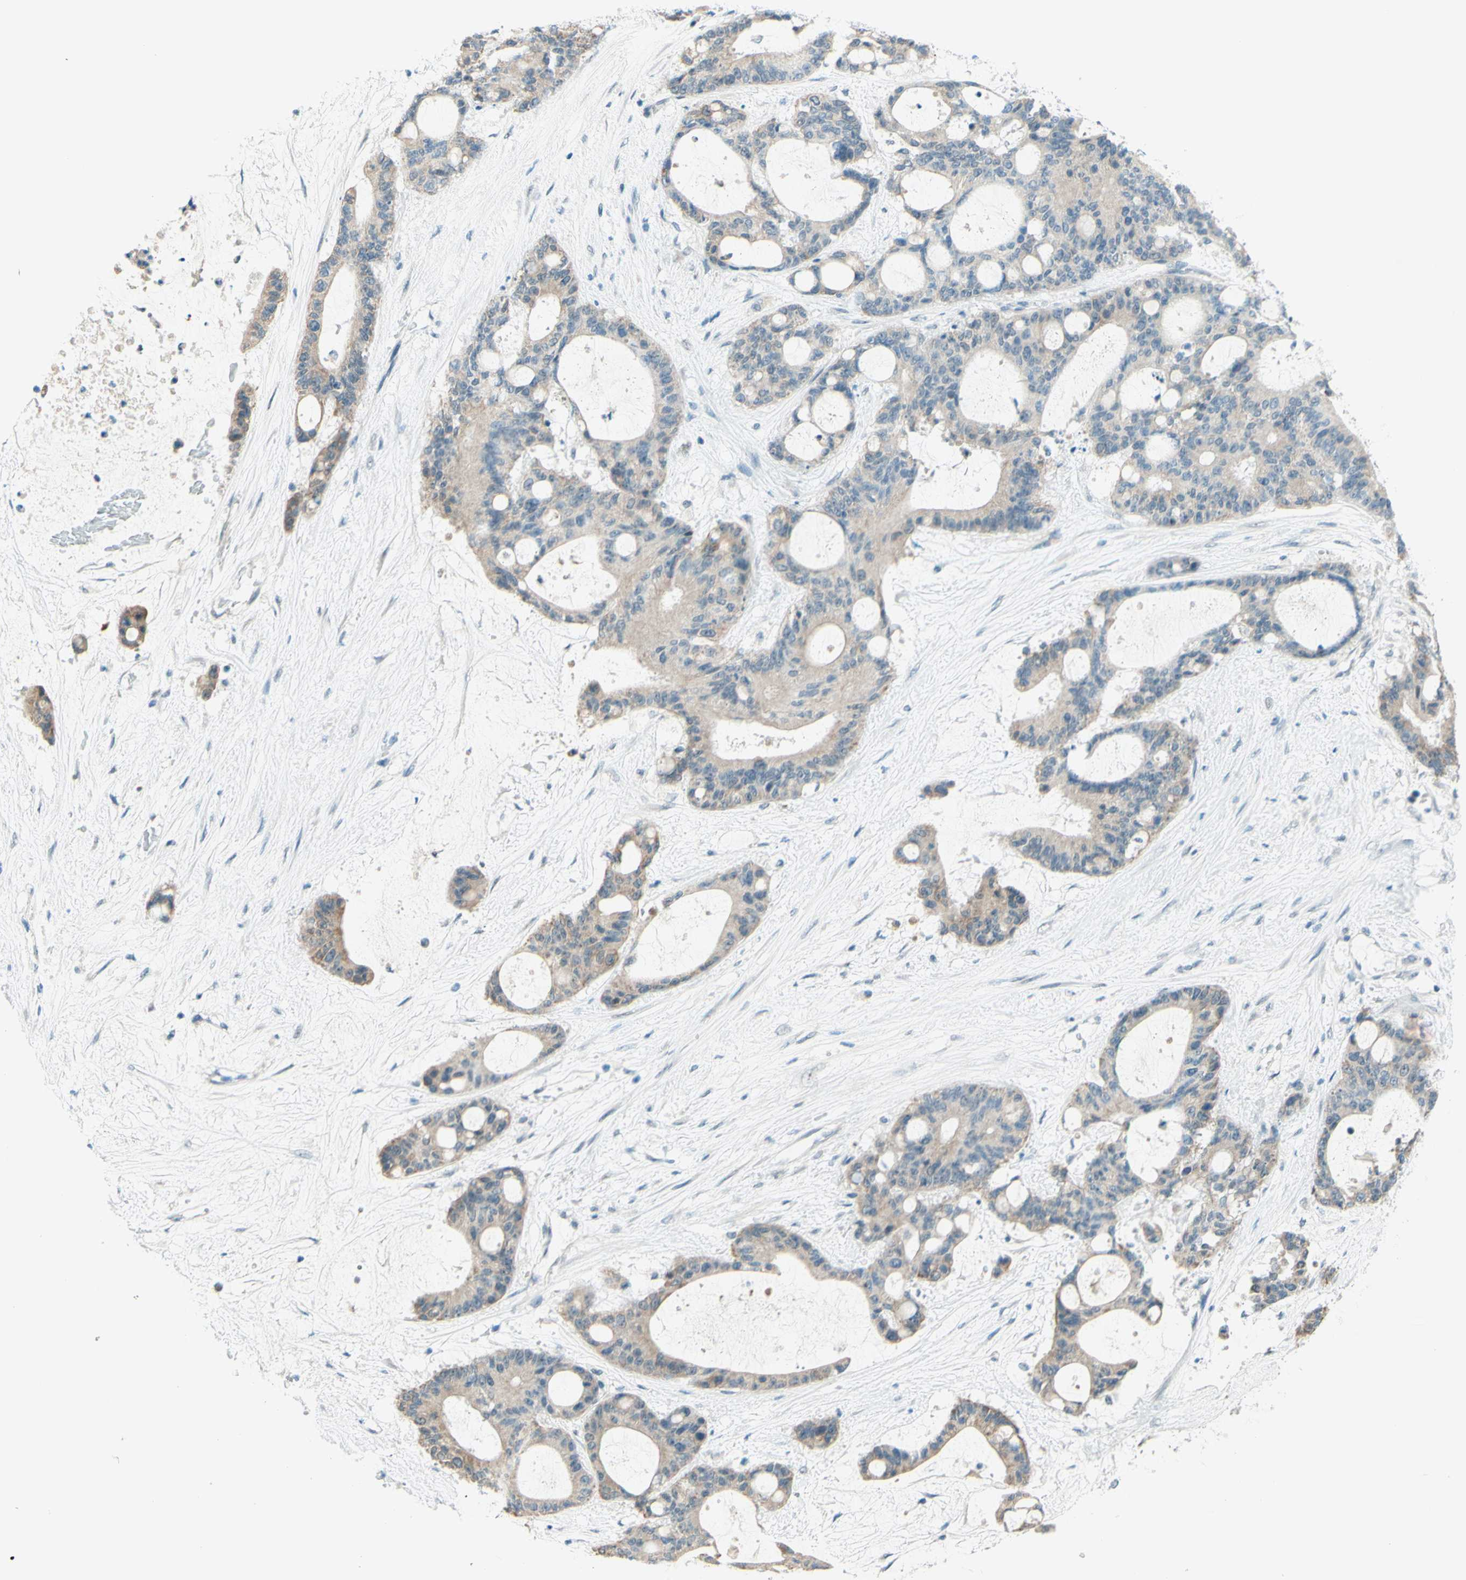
{"staining": {"intensity": "weak", "quantity": "25%-75%", "location": "cytoplasmic/membranous"}, "tissue": "liver cancer", "cell_type": "Tumor cells", "image_type": "cancer", "snomed": [{"axis": "morphology", "description": "Cholangiocarcinoma"}, {"axis": "topography", "description": "Liver"}], "caption": "Liver cholangiocarcinoma stained with IHC shows weak cytoplasmic/membranous expression in approximately 25%-75% of tumor cells.", "gene": "JPH1", "patient": {"sex": "female", "age": 73}}